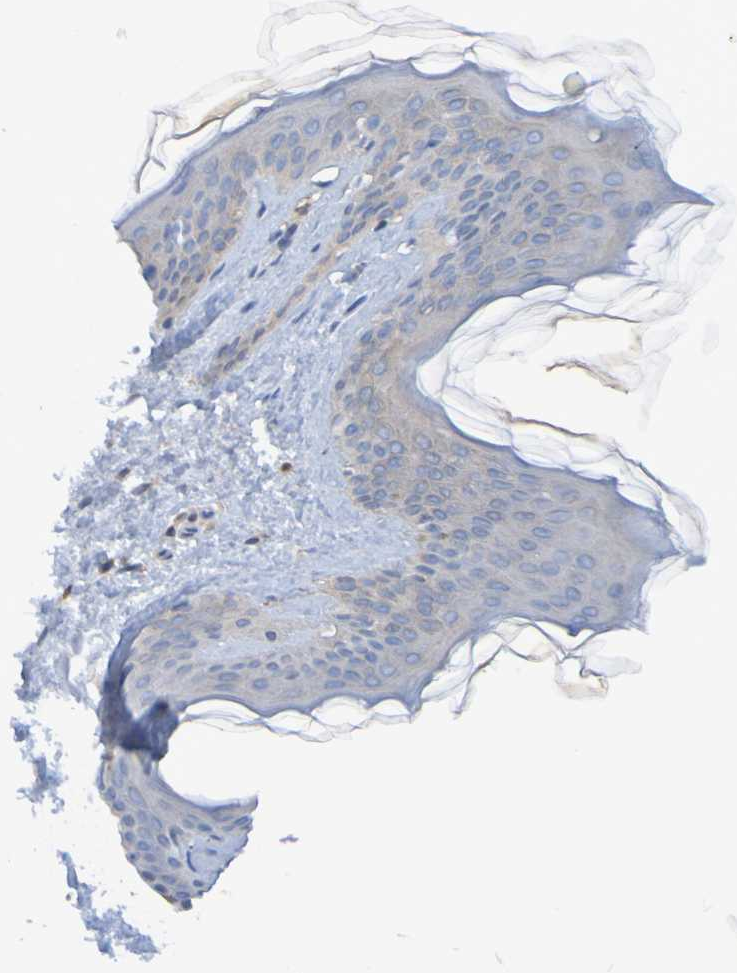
{"staining": {"intensity": "weak", "quantity": ">75%", "location": "cytoplasmic/membranous"}, "tissue": "skin", "cell_type": "Fibroblasts", "image_type": "normal", "snomed": [{"axis": "morphology", "description": "Normal tissue, NOS"}, {"axis": "topography", "description": "Skin"}], "caption": "Immunohistochemistry (DAB) staining of unremarkable skin displays weak cytoplasmic/membranous protein positivity in approximately >75% of fibroblasts.", "gene": "GAB3", "patient": {"sex": "female", "age": 41}}